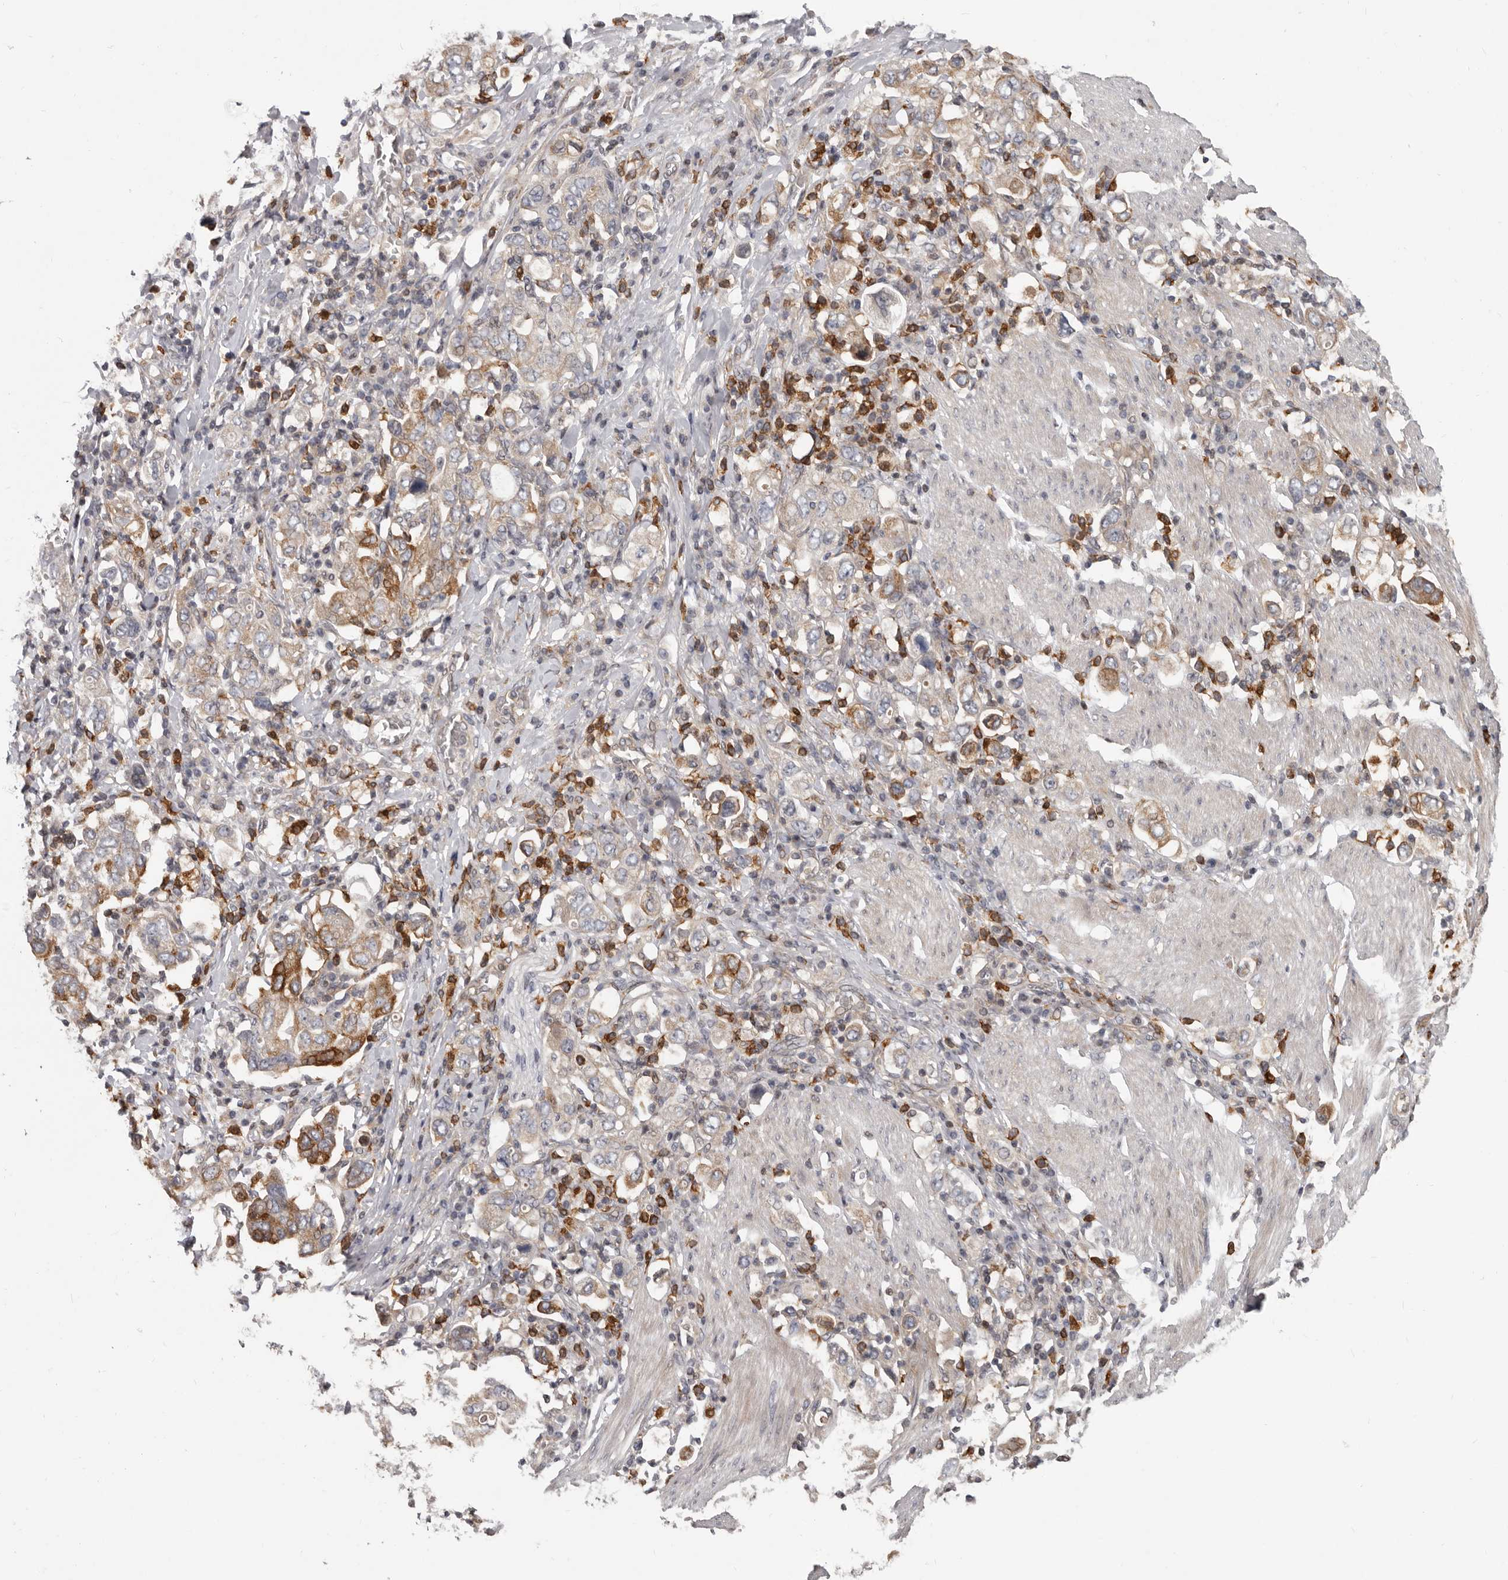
{"staining": {"intensity": "moderate", "quantity": "<25%", "location": "cytoplasmic/membranous"}, "tissue": "stomach cancer", "cell_type": "Tumor cells", "image_type": "cancer", "snomed": [{"axis": "morphology", "description": "Adenocarcinoma, NOS"}, {"axis": "topography", "description": "Stomach, upper"}], "caption": "Human stomach adenocarcinoma stained with a brown dye demonstrates moderate cytoplasmic/membranous positive positivity in approximately <25% of tumor cells.", "gene": "FGFR4", "patient": {"sex": "male", "age": 62}}